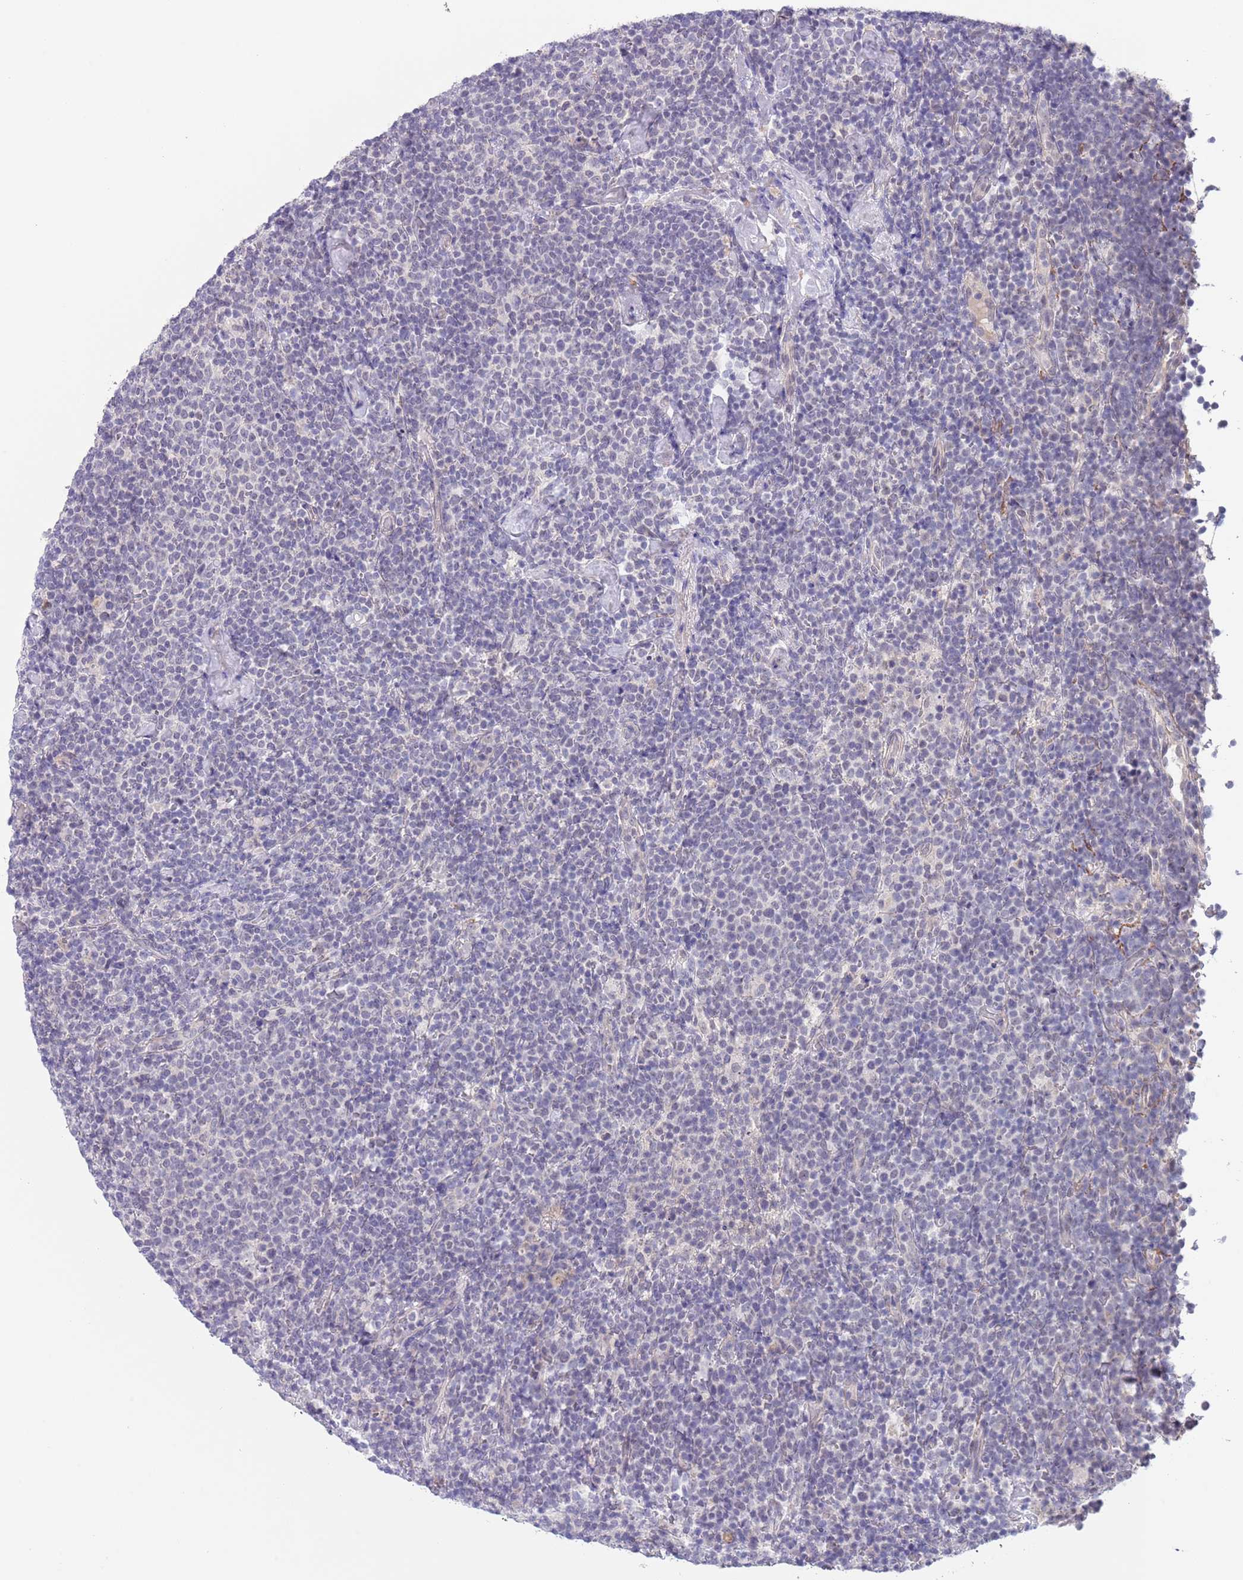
{"staining": {"intensity": "negative", "quantity": "none", "location": "none"}, "tissue": "lymphoma", "cell_type": "Tumor cells", "image_type": "cancer", "snomed": [{"axis": "morphology", "description": "Malignant lymphoma, non-Hodgkin's type, High grade"}, {"axis": "topography", "description": "Lymph node"}], "caption": "There is no significant positivity in tumor cells of high-grade malignant lymphoma, non-Hodgkin's type.", "gene": "RNF169", "patient": {"sex": "male", "age": 61}}